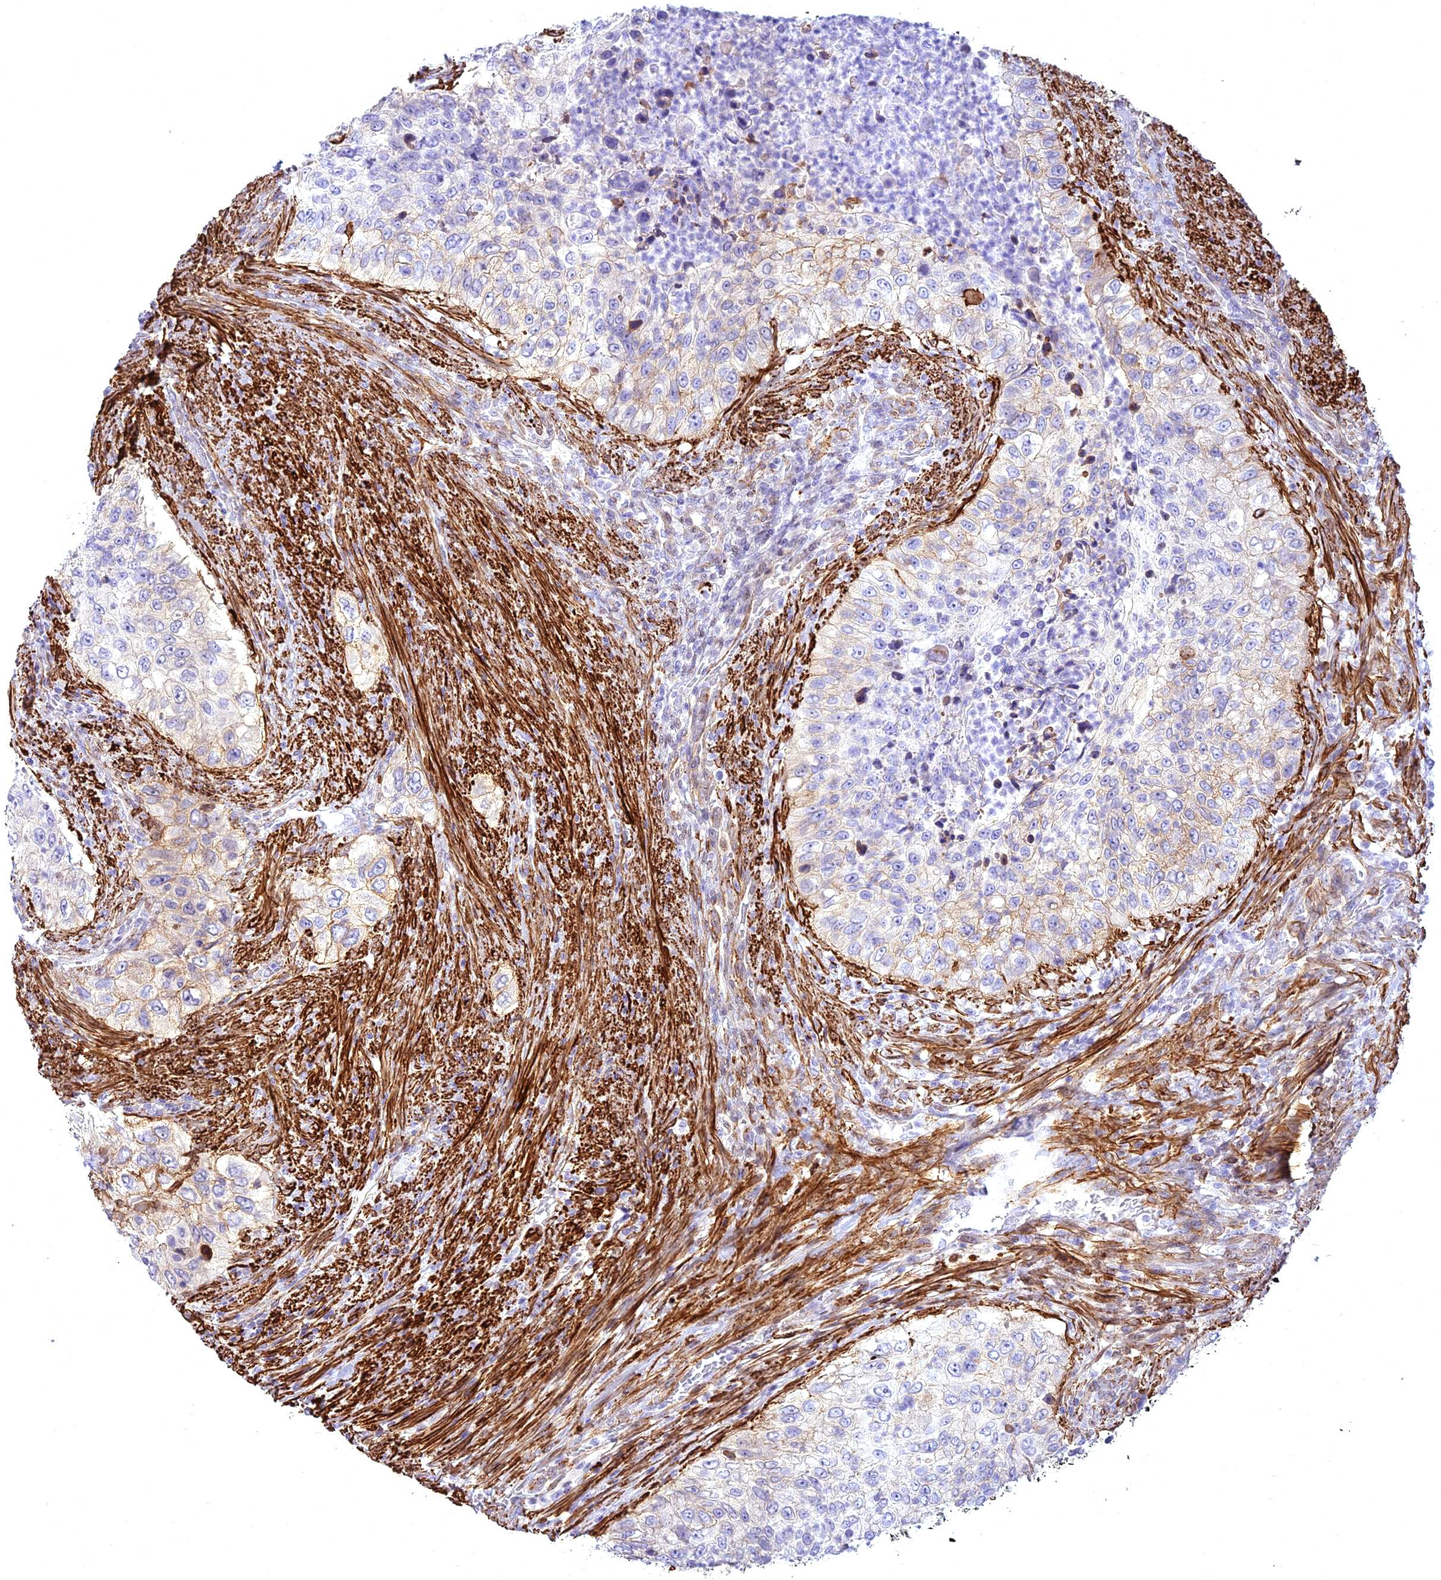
{"staining": {"intensity": "weak", "quantity": "25%-75%", "location": "cytoplasmic/membranous"}, "tissue": "urothelial cancer", "cell_type": "Tumor cells", "image_type": "cancer", "snomed": [{"axis": "morphology", "description": "Urothelial carcinoma, High grade"}, {"axis": "topography", "description": "Urinary bladder"}], "caption": "Protein expression analysis of high-grade urothelial carcinoma demonstrates weak cytoplasmic/membranous positivity in about 25%-75% of tumor cells.", "gene": "CENPV", "patient": {"sex": "female", "age": 60}}